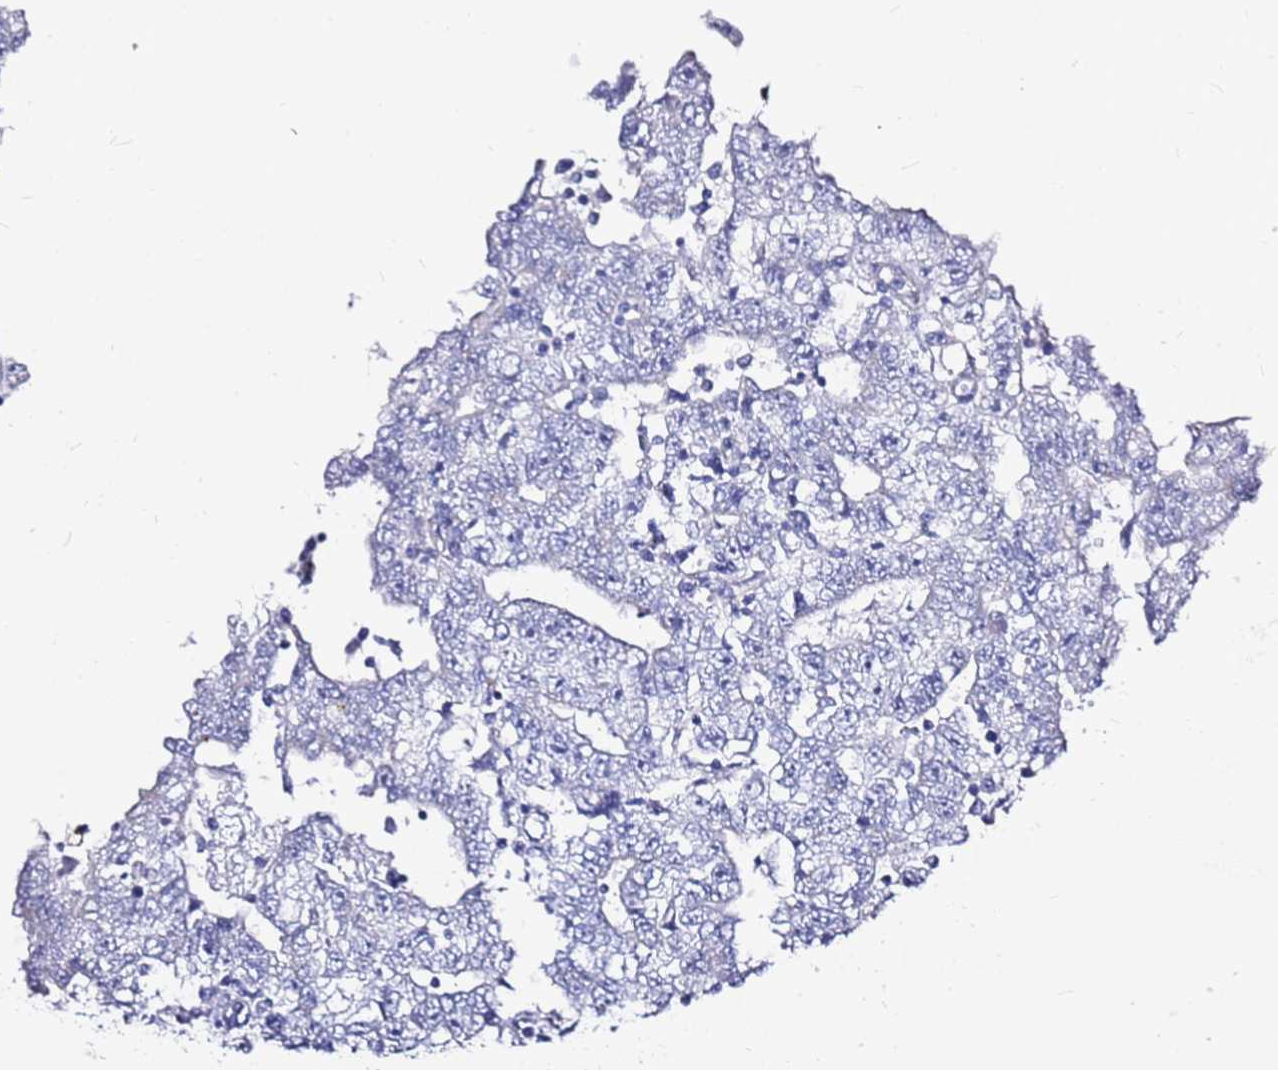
{"staining": {"intensity": "negative", "quantity": "none", "location": "none"}, "tissue": "testis cancer", "cell_type": "Tumor cells", "image_type": "cancer", "snomed": [{"axis": "morphology", "description": "Carcinoma, Embryonal, NOS"}, {"axis": "topography", "description": "Testis"}], "caption": "A histopathology image of human testis cancer (embryonal carcinoma) is negative for staining in tumor cells.", "gene": "CASD1", "patient": {"sex": "male", "age": 25}}